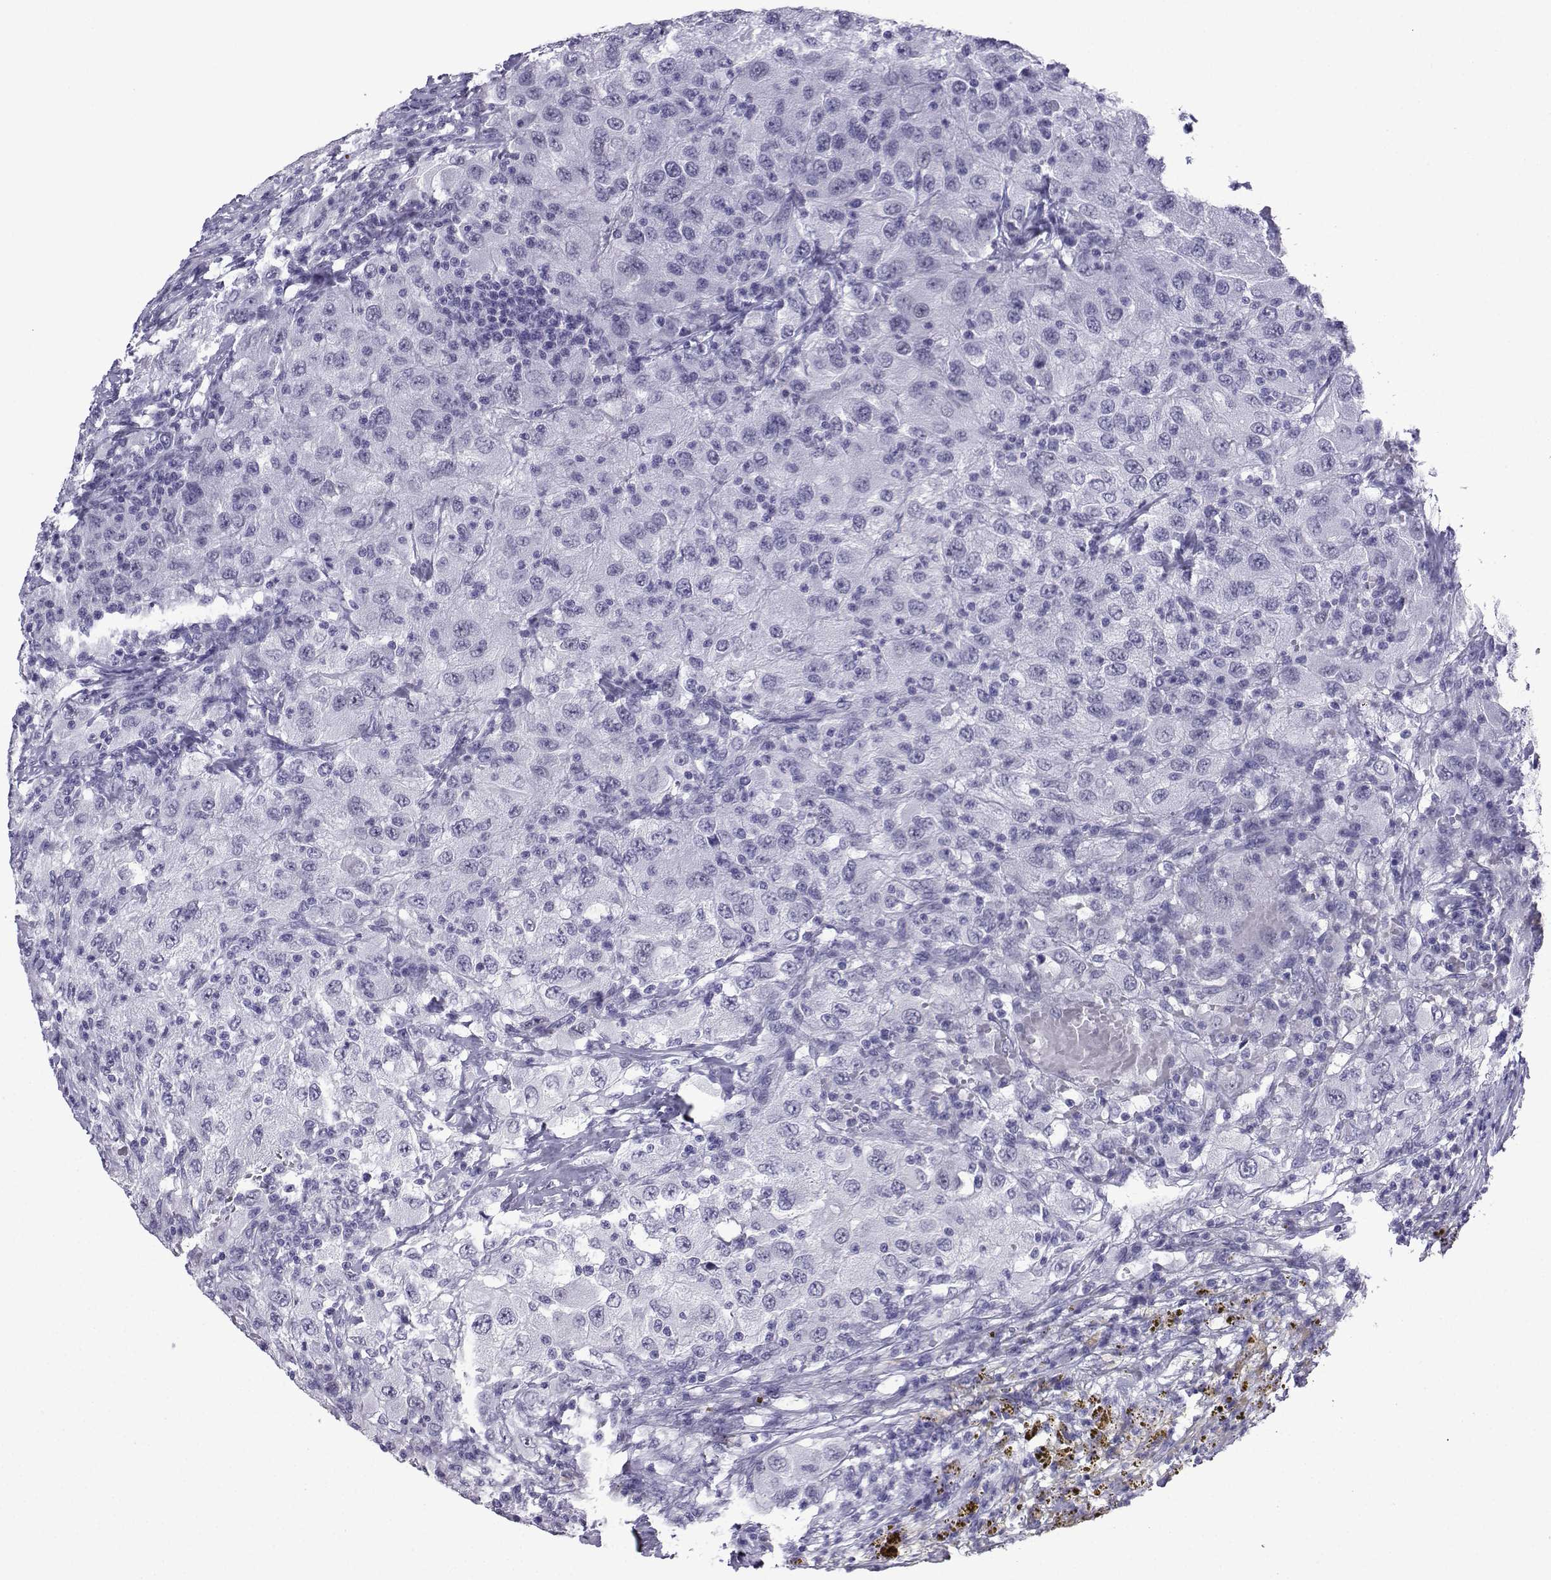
{"staining": {"intensity": "negative", "quantity": "none", "location": "none"}, "tissue": "renal cancer", "cell_type": "Tumor cells", "image_type": "cancer", "snomed": [{"axis": "morphology", "description": "Adenocarcinoma, NOS"}, {"axis": "topography", "description": "Kidney"}], "caption": "There is no significant expression in tumor cells of renal cancer (adenocarcinoma).", "gene": "LORICRIN", "patient": {"sex": "female", "age": 67}}